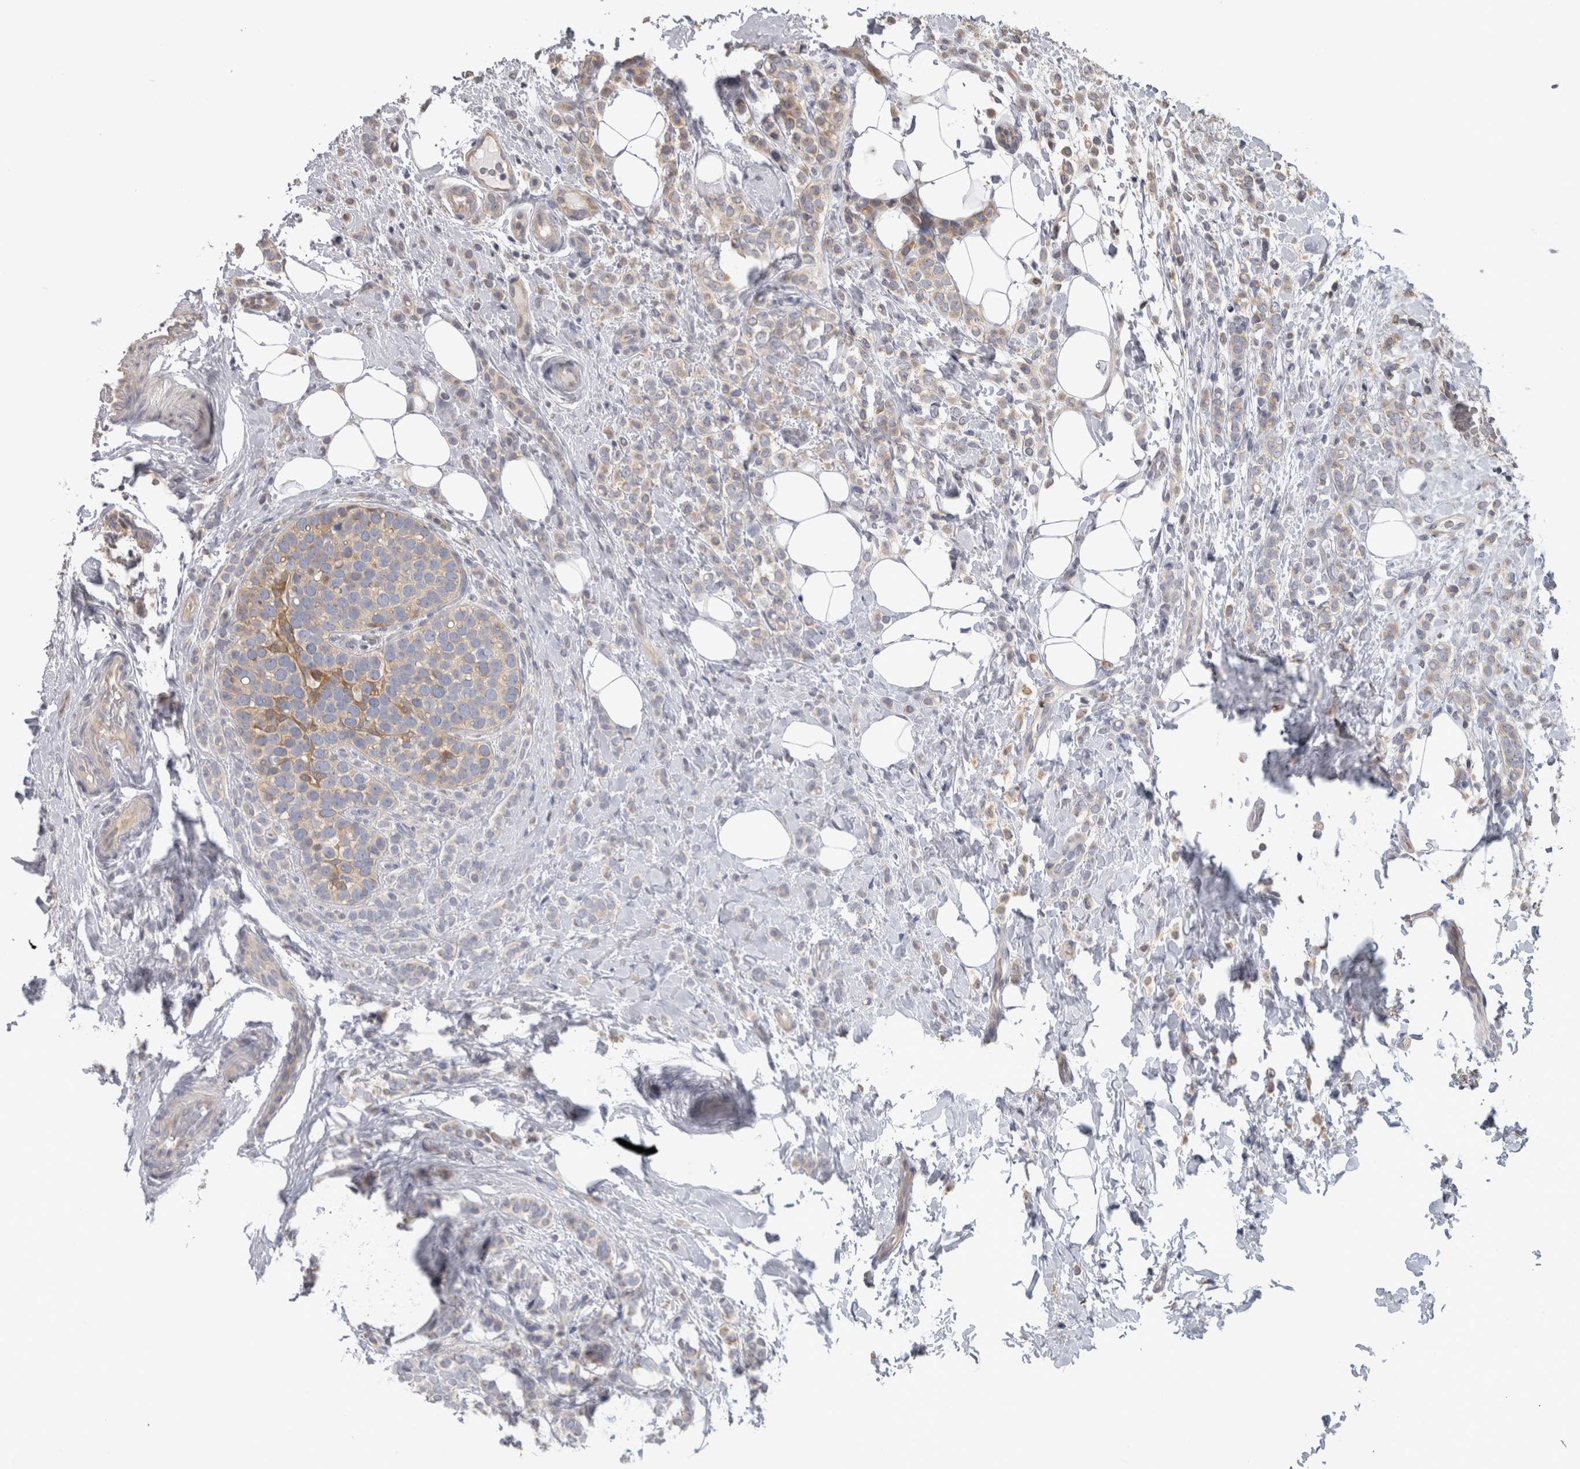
{"staining": {"intensity": "weak", "quantity": "<25%", "location": "cytoplasmic/membranous"}, "tissue": "breast cancer", "cell_type": "Tumor cells", "image_type": "cancer", "snomed": [{"axis": "morphology", "description": "Lobular carcinoma"}, {"axis": "topography", "description": "Breast"}], "caption": "Protein analysis of breast cancer (lobular carcinoma) demonstrates no significant expression in tumor cells. Brightfield microscopy of immunohistochemistry (IHC) stained with DAB (brown) and hematoxylin (blue), captured at high magnification.", "gene": "USH1G", "patient": {"sex": "female", "age": 50}}